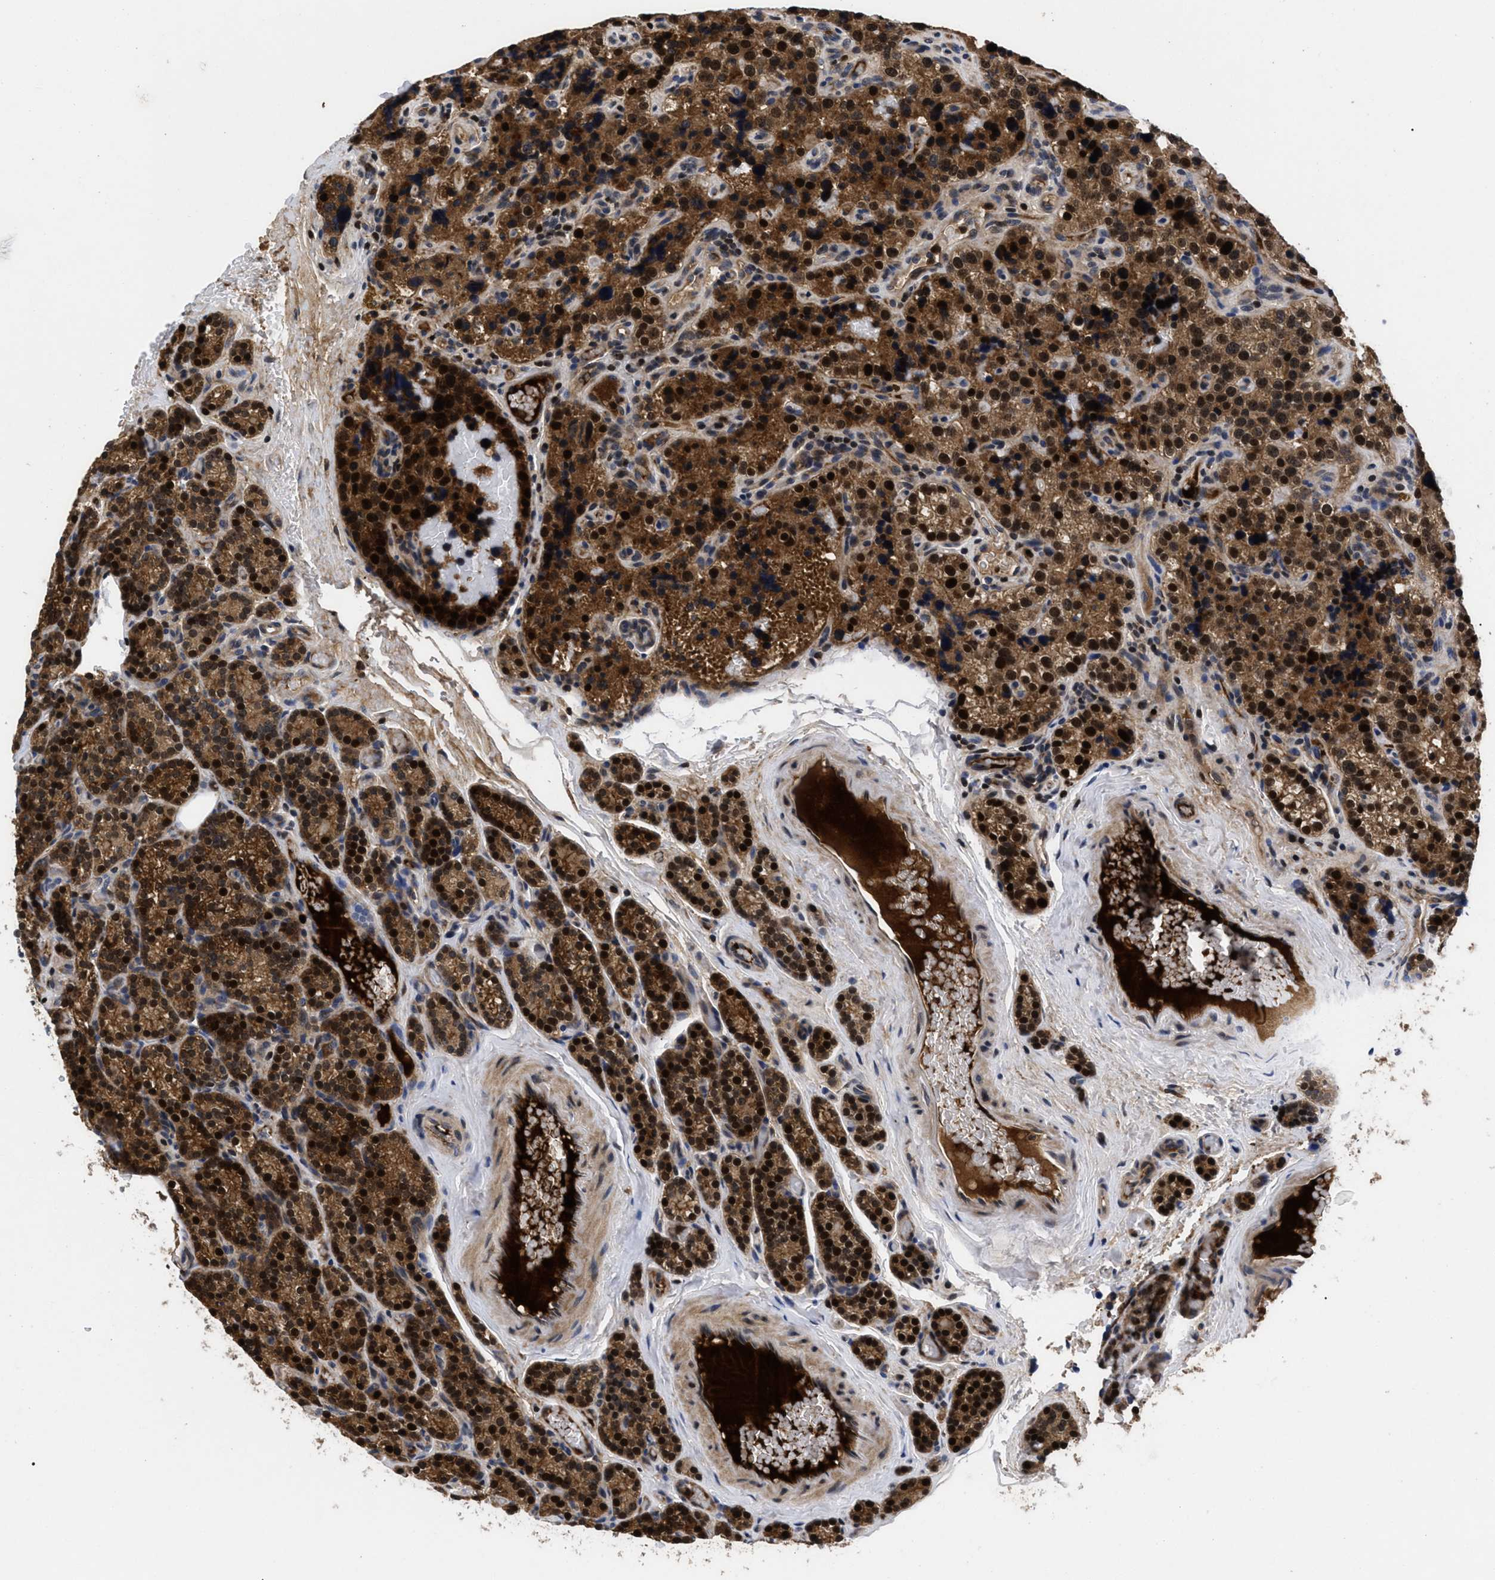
{"staining": {"intensity": "strong", "quantity": ">75%", "location": "cytoplasmic/membranous,nuclear"}, "tissue": "parathyroid gland", "cell_type": "Glandular cells", "image_type": "normal", "snomed": [{"axis": "morphology", "description": "Normal tissue, NOS"}, {"axis": "morphology", "description": "Adenoma, NOS"}, {"axis": "topography", "description": "Parathyroid gland"}], "caption": "The micrograph shows staining of unremarkable parathyroid gland, revealing strong cytoplasmic/membranous,nuclear protein expression (brown color) within glandular cells.", "gene": "FAM200A", "patient": {"sex": "female", "age": 51}}